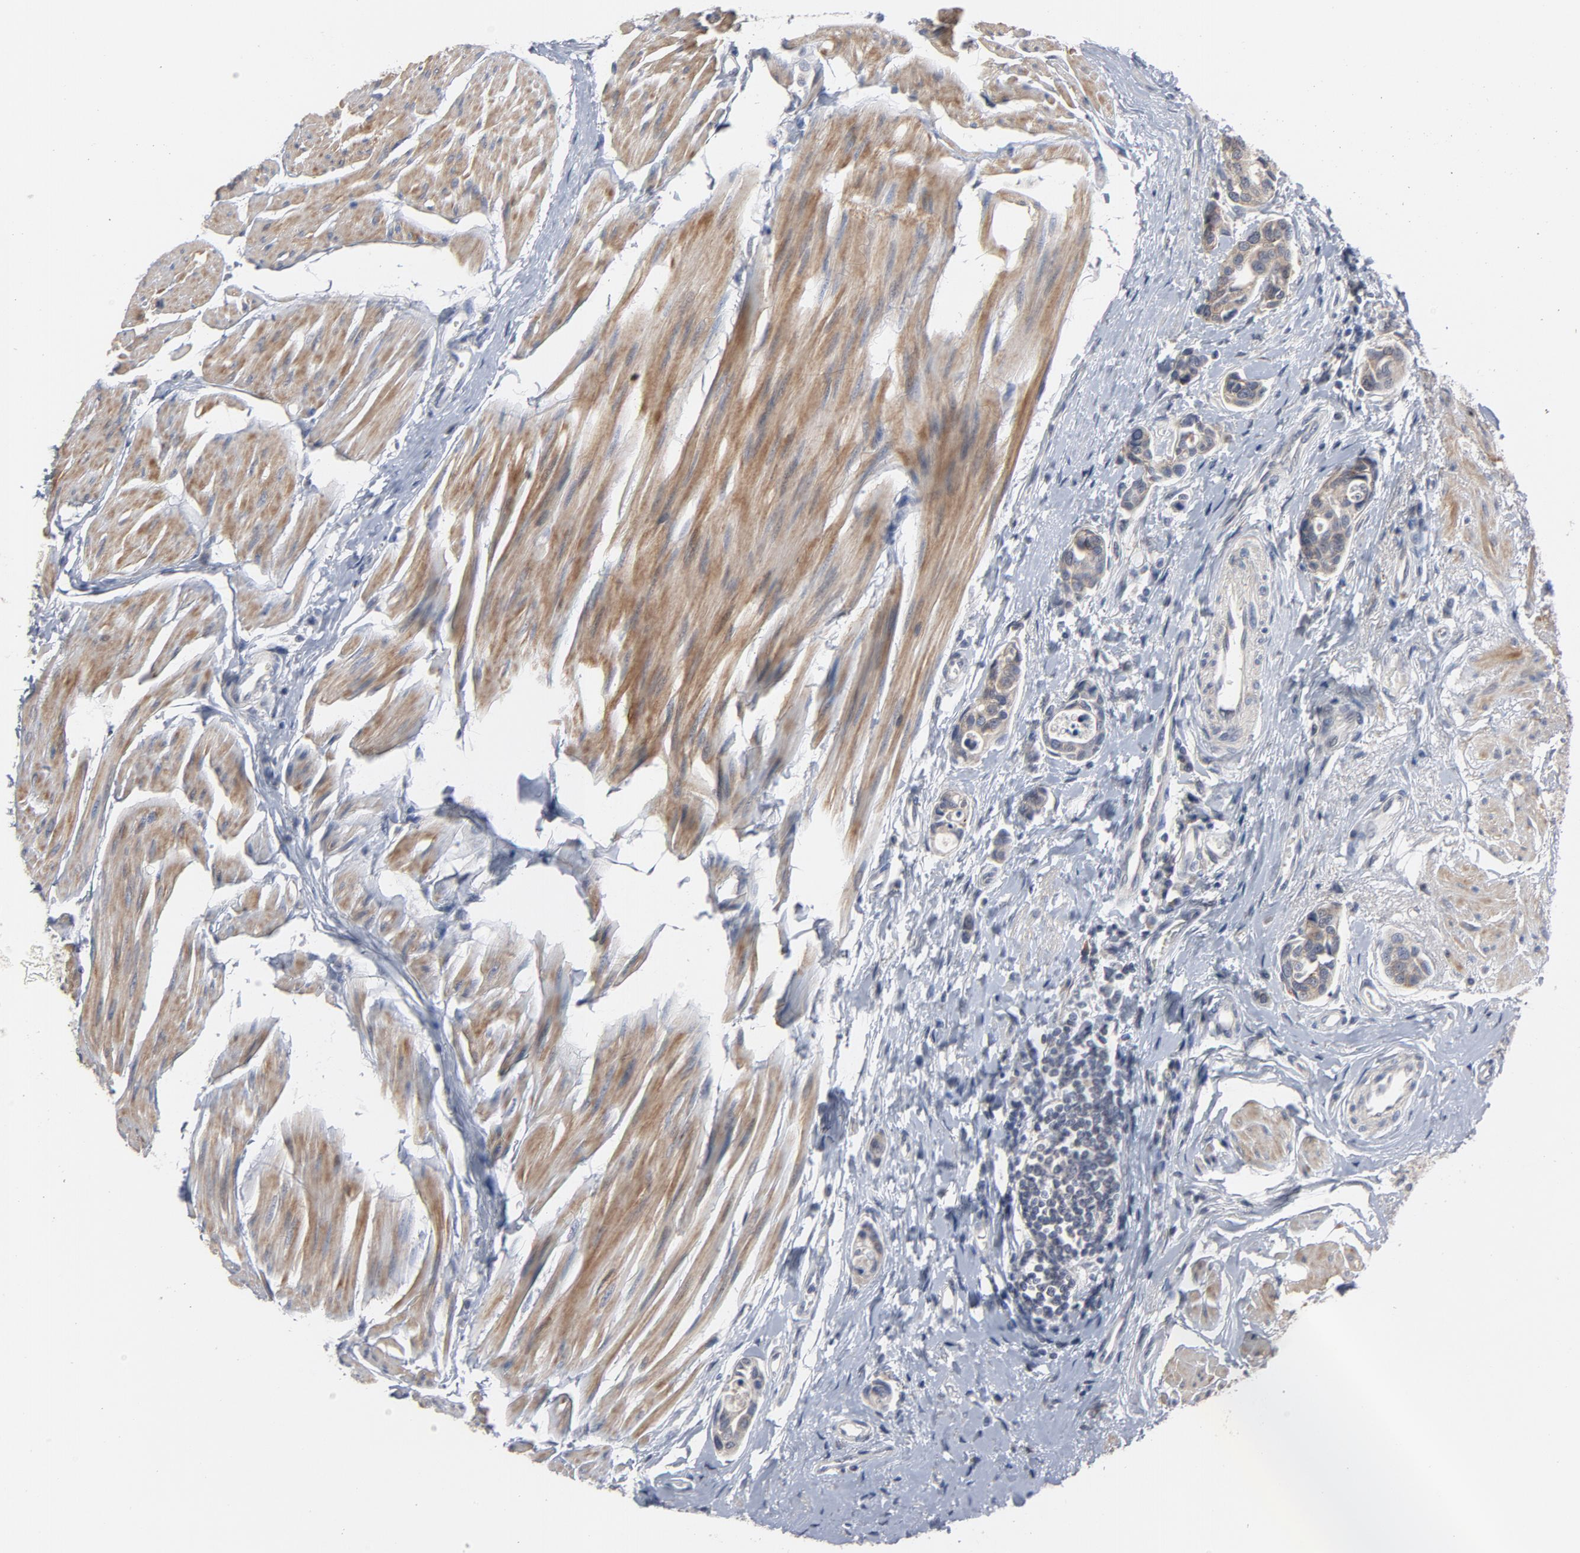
{"staining": {"intensity": "weak", "quantity": ">75%", "location": "cytoplasmic/membranous"}, "tissue": "urothelial cancer", "cell_type": "Tumor cells", "image_type": "cancer", "snomed": [{"axis": "morphology", "description": "Urothelial carcinoma, High grade"}, {"axis": "topography", "description": "Urinary bladder"}], "caption": "Tumor cells display weak cytoplasmic/membranous staining in approximately >75% of cells in urothelial carcinoma (high-grade).", "gene": "PPP1R1B", "patient": {"sex": "male", "age": 78}}